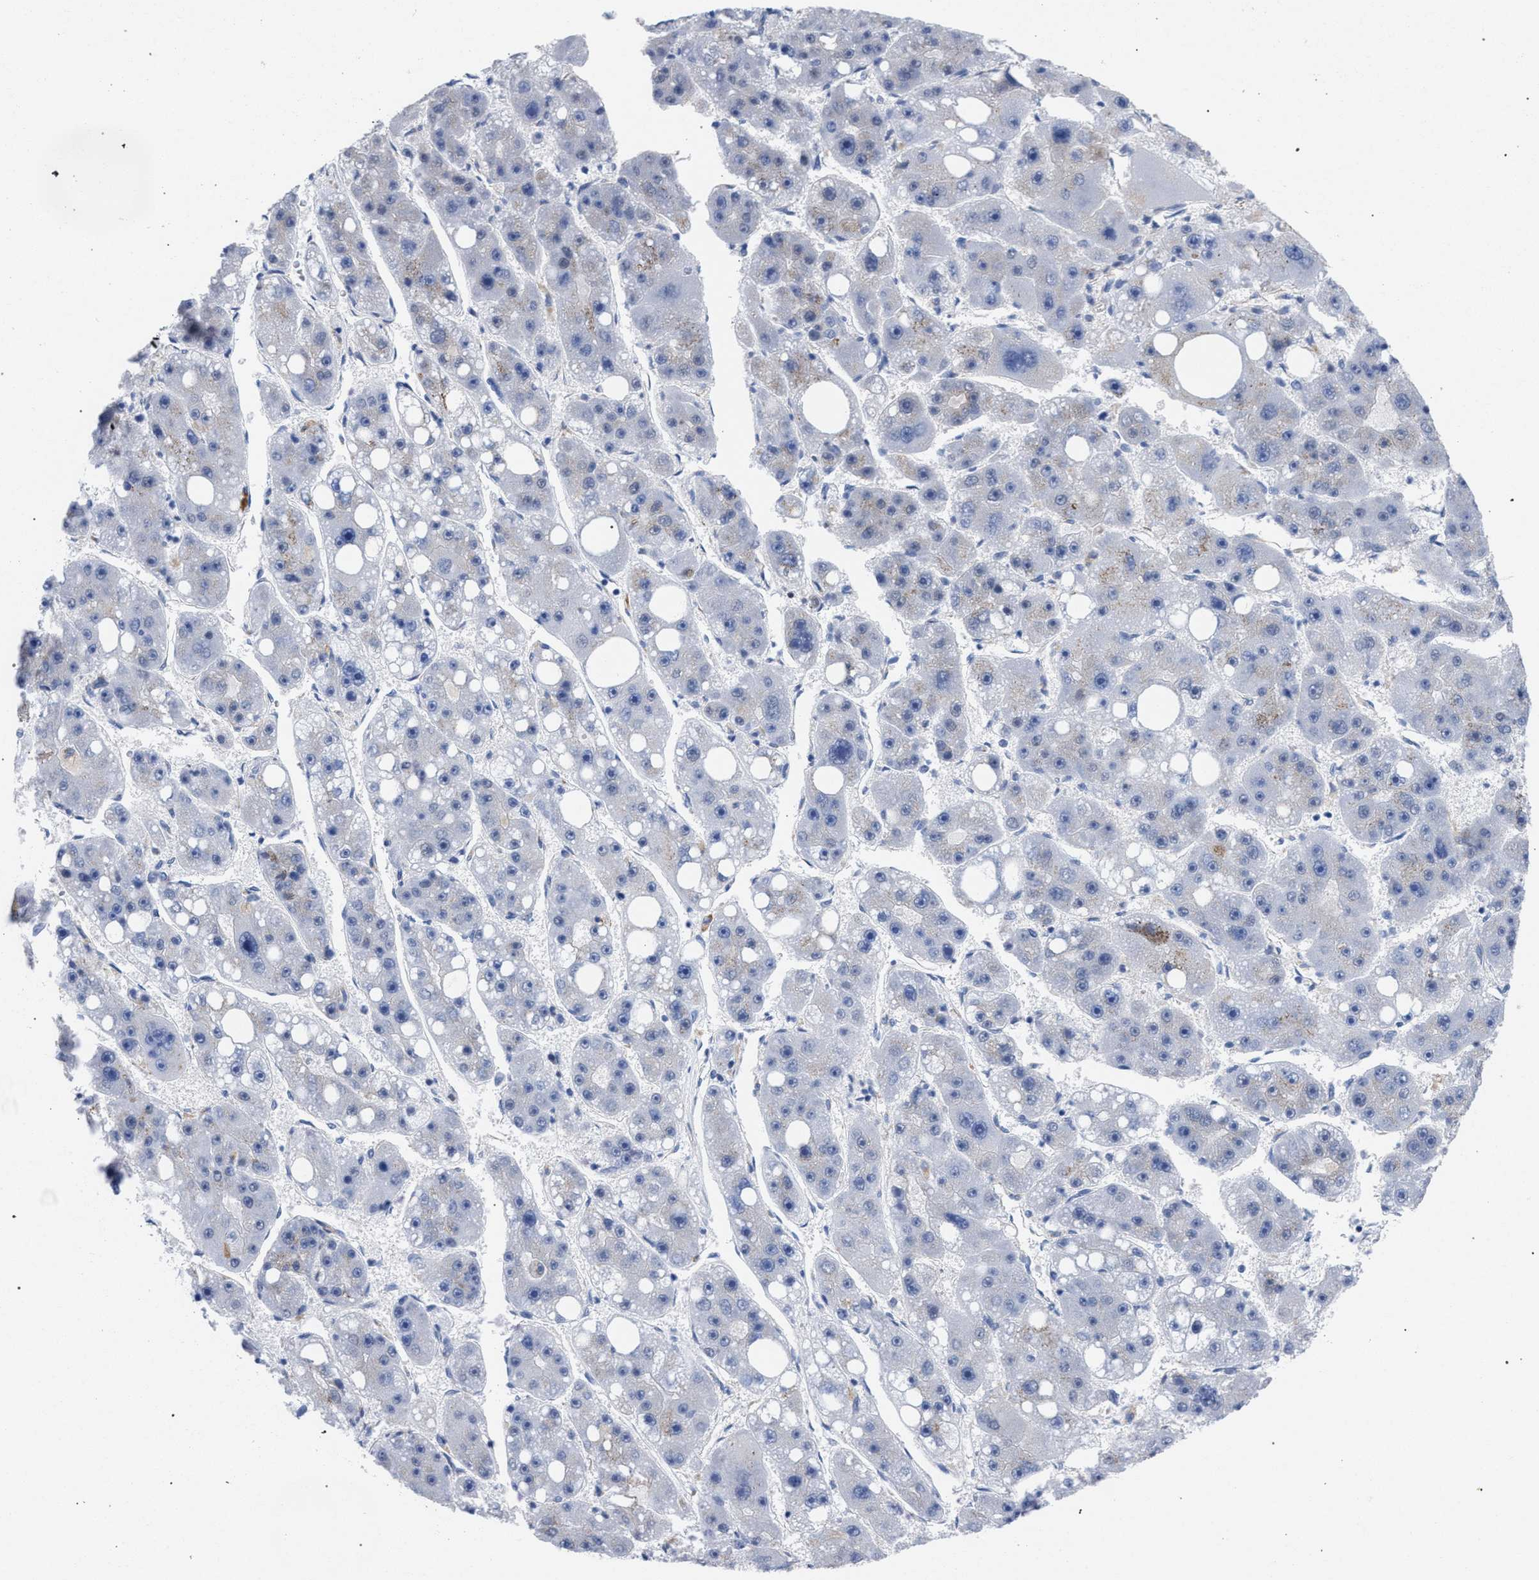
{"staining": {"intensity": "negative", "quantity": "none", "location": "none"}, "tissue": "liver cancer", "cell_type": "Tumor cells", "image_type": "cancer", "snomed": [{"axis": "morphology", "description": "Carcinoma, Hepatocellular, NOS"}, {"axis": "topography", "description": "Liver"}], "caption": "The immunohistochemistry micrograph has no significant positivity in tumor cells of liver hepatocellular carcinoma tissue. (DAB IHC visualized using brightfield microscopy, high magnification).", "gene": "GOLGA2", "patient": {"sex": "female", "age": 61}}